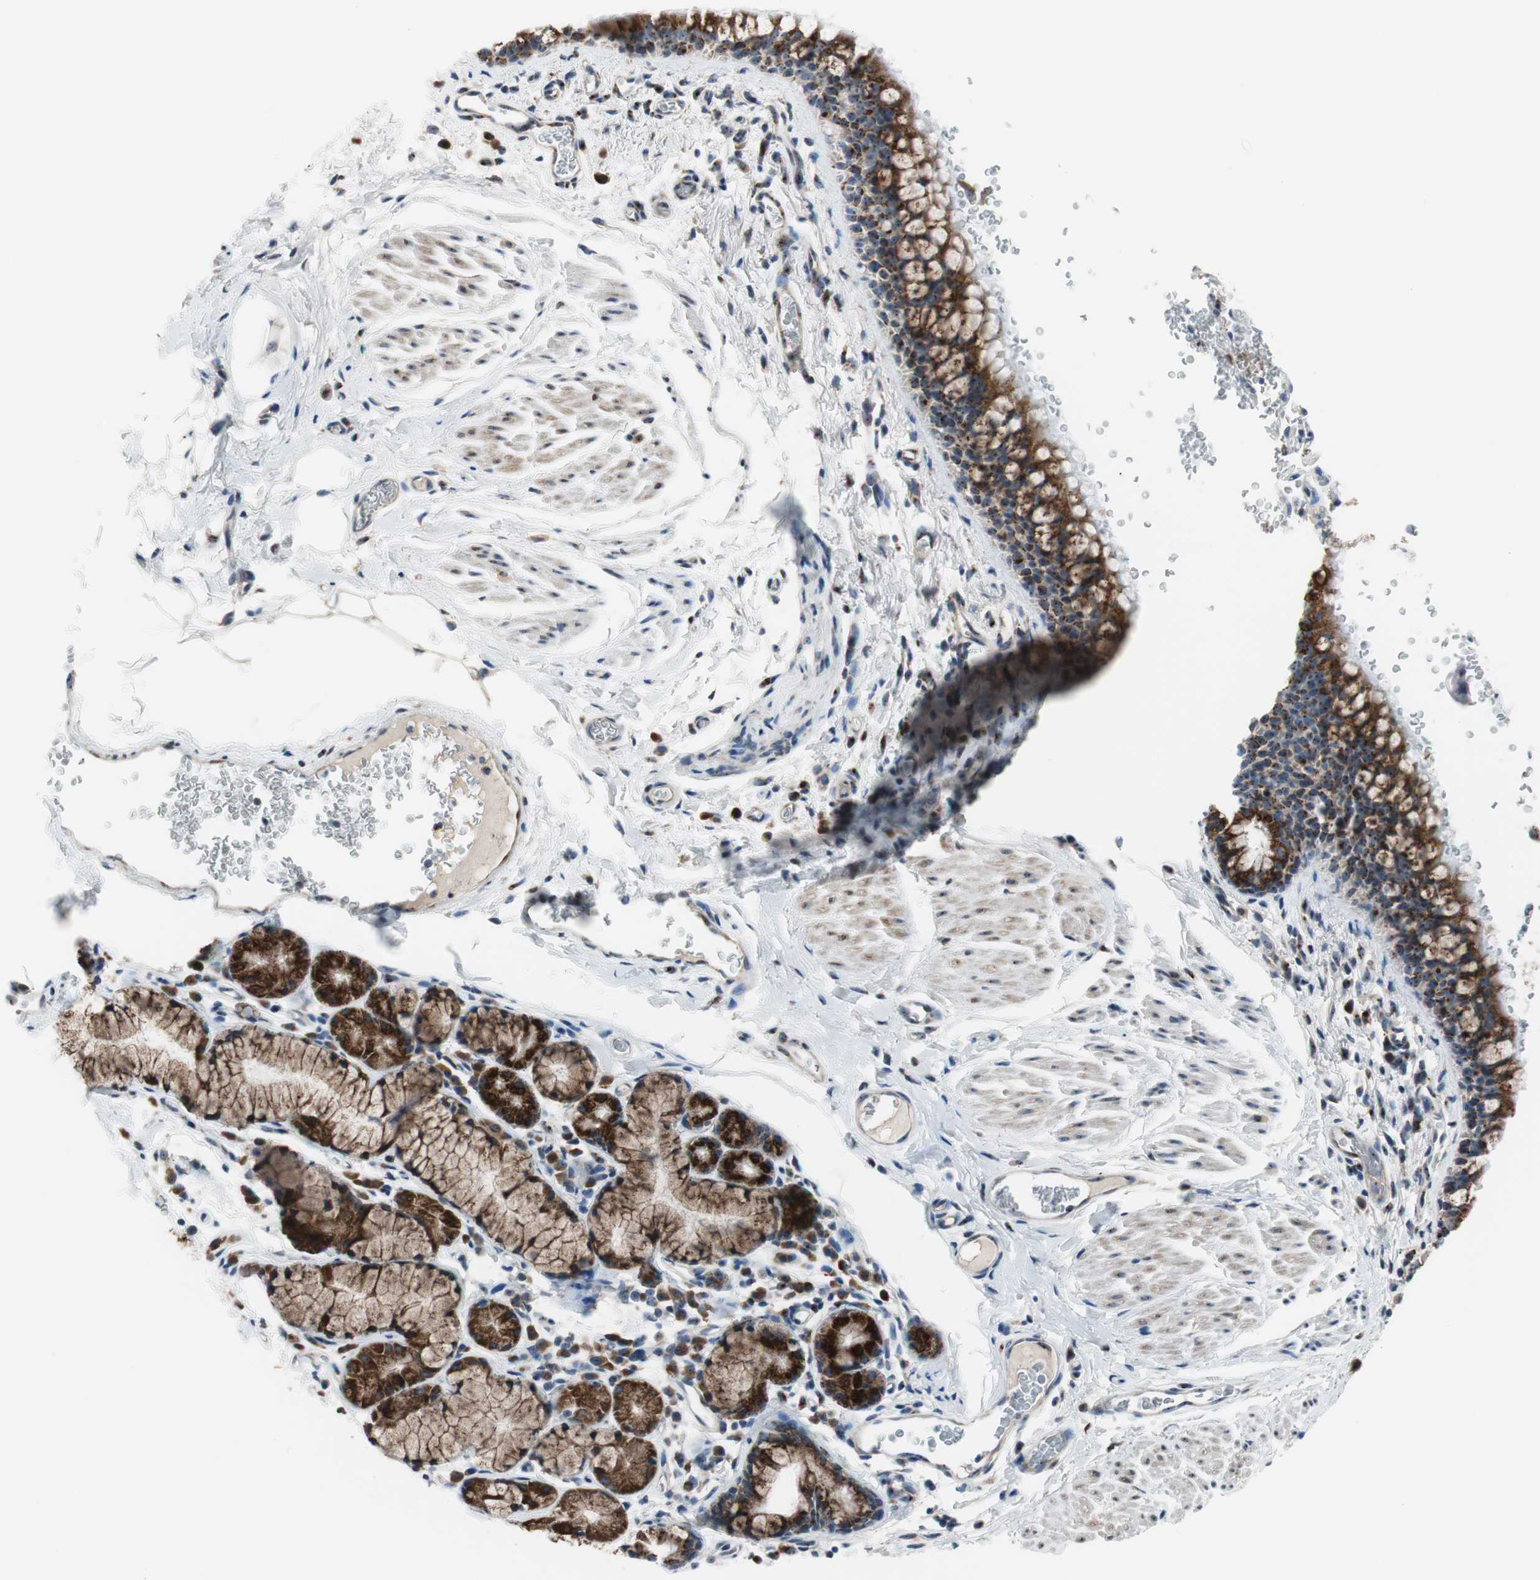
{"staining": {"intensity": "moderate", "quantity": ">75%", "location": "cytoplasmic/membranous"}, "tissue": "bronchus", "cell_type": "Respiratory epithelial cells", "image_type": "normal", "snomed": [{"axis": "morphology", "description": "Normal tissue, NOS"}, {"axis": "morphology", "description": "Malignant melanoma, Metastatic site"}, {"axis": "topography", "description": "Bronchus"}, {"axis": "topography", "description": "Lung"}], "caption": "About >75% of respiratory epithelial cells in normal bronchus display moderate cytoplasmic/membranous protein expression as visualized by brown immunohistochemical staining.", "gene": "TMED7", "patient": {"sex": "male", "age": 64}}